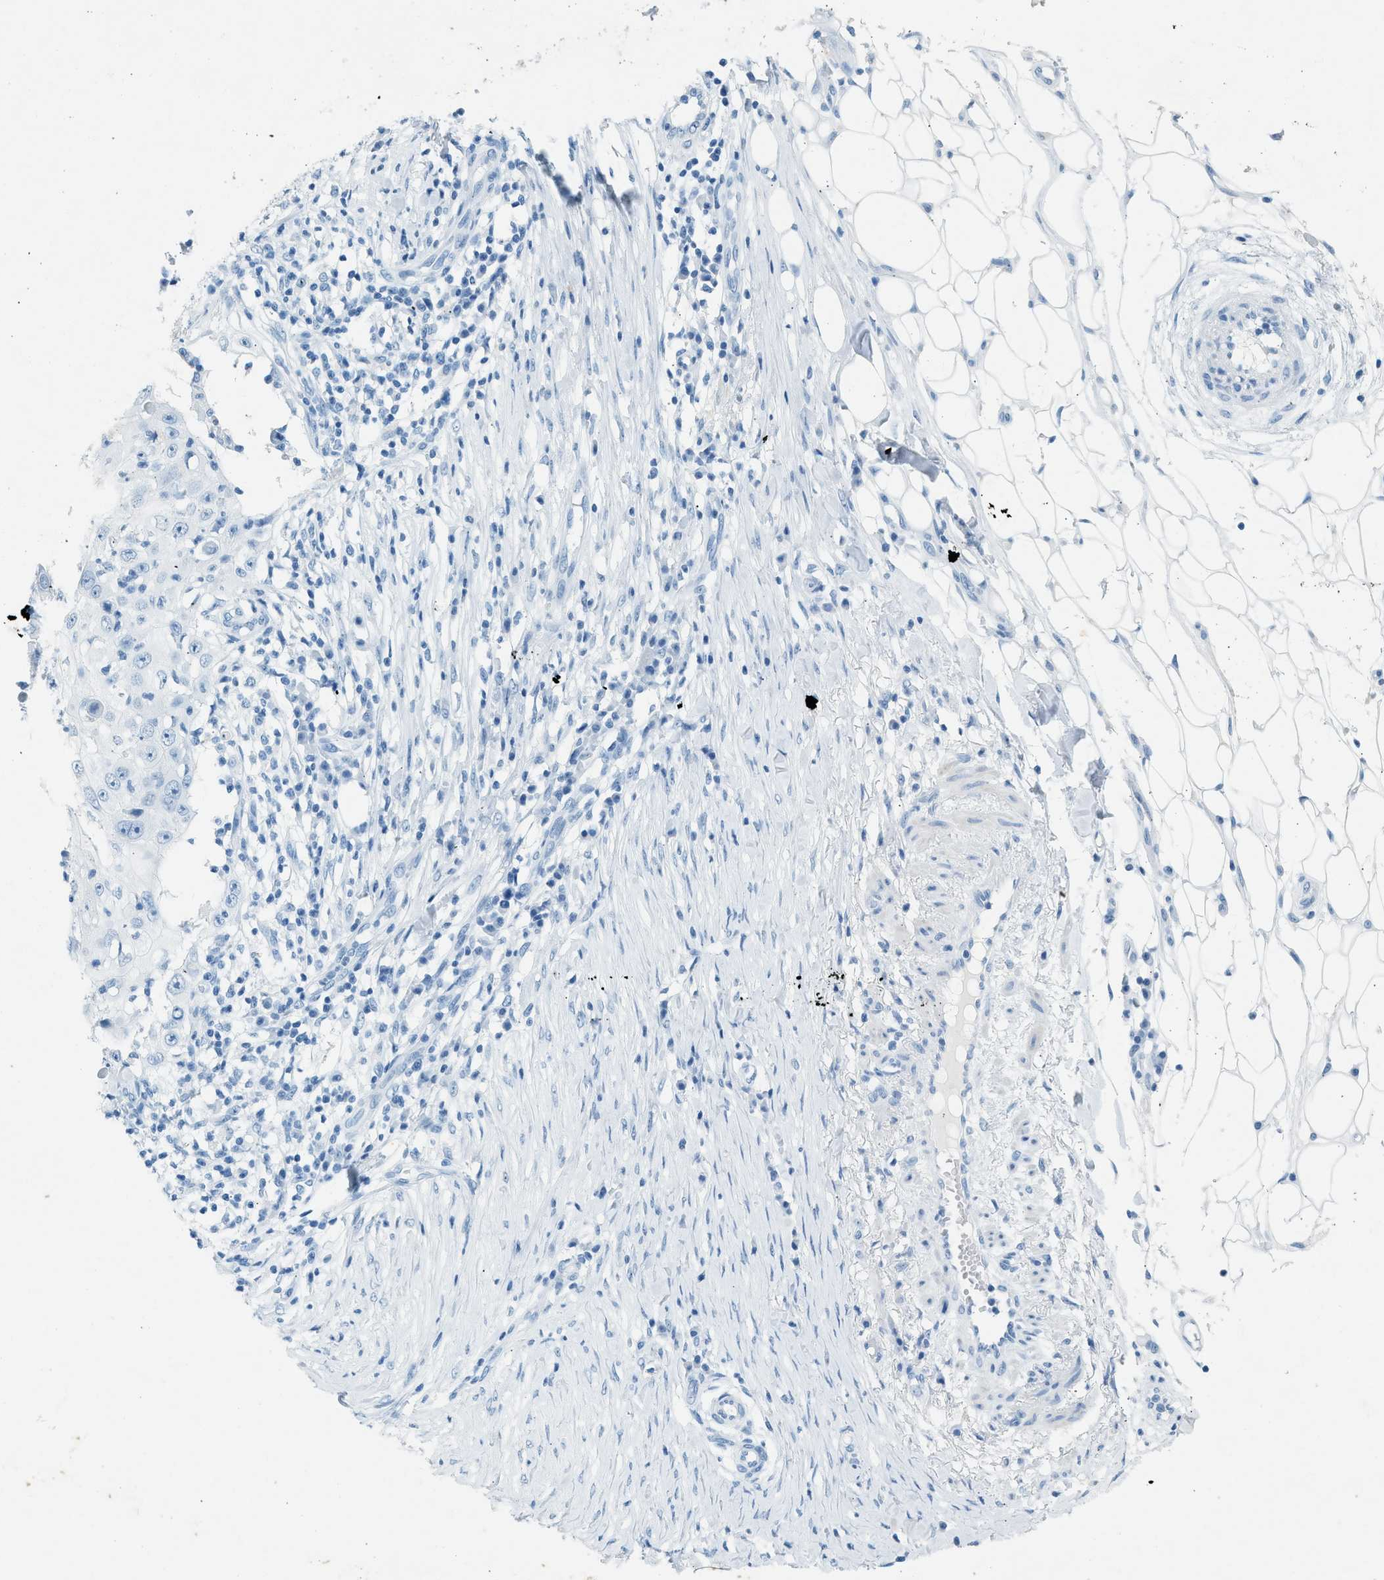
{"staining": {"intensity": "negative", "quantity": "none", "location": "none"}, "tissue": "skin cancer", "cell_type": "Tumor cells", "image_type": "cancer", "snomed": [{"axis": "morphology", "description": "Squamous cell carcinoma, NOS"}, {"axis": "topography", "description": "Skin"}], "caption": "This is a image of IHC staining of squamous cell carcinoma (skin), which shows no staining in tumor cells. (Stains: DAB immunohistochemistry (IHC) with hematoxylin counter stain, Microscopy: brightfield microscopy at high magnification).", "gene": "HHATL", "patient": {"sex": "male", "age": 86}}